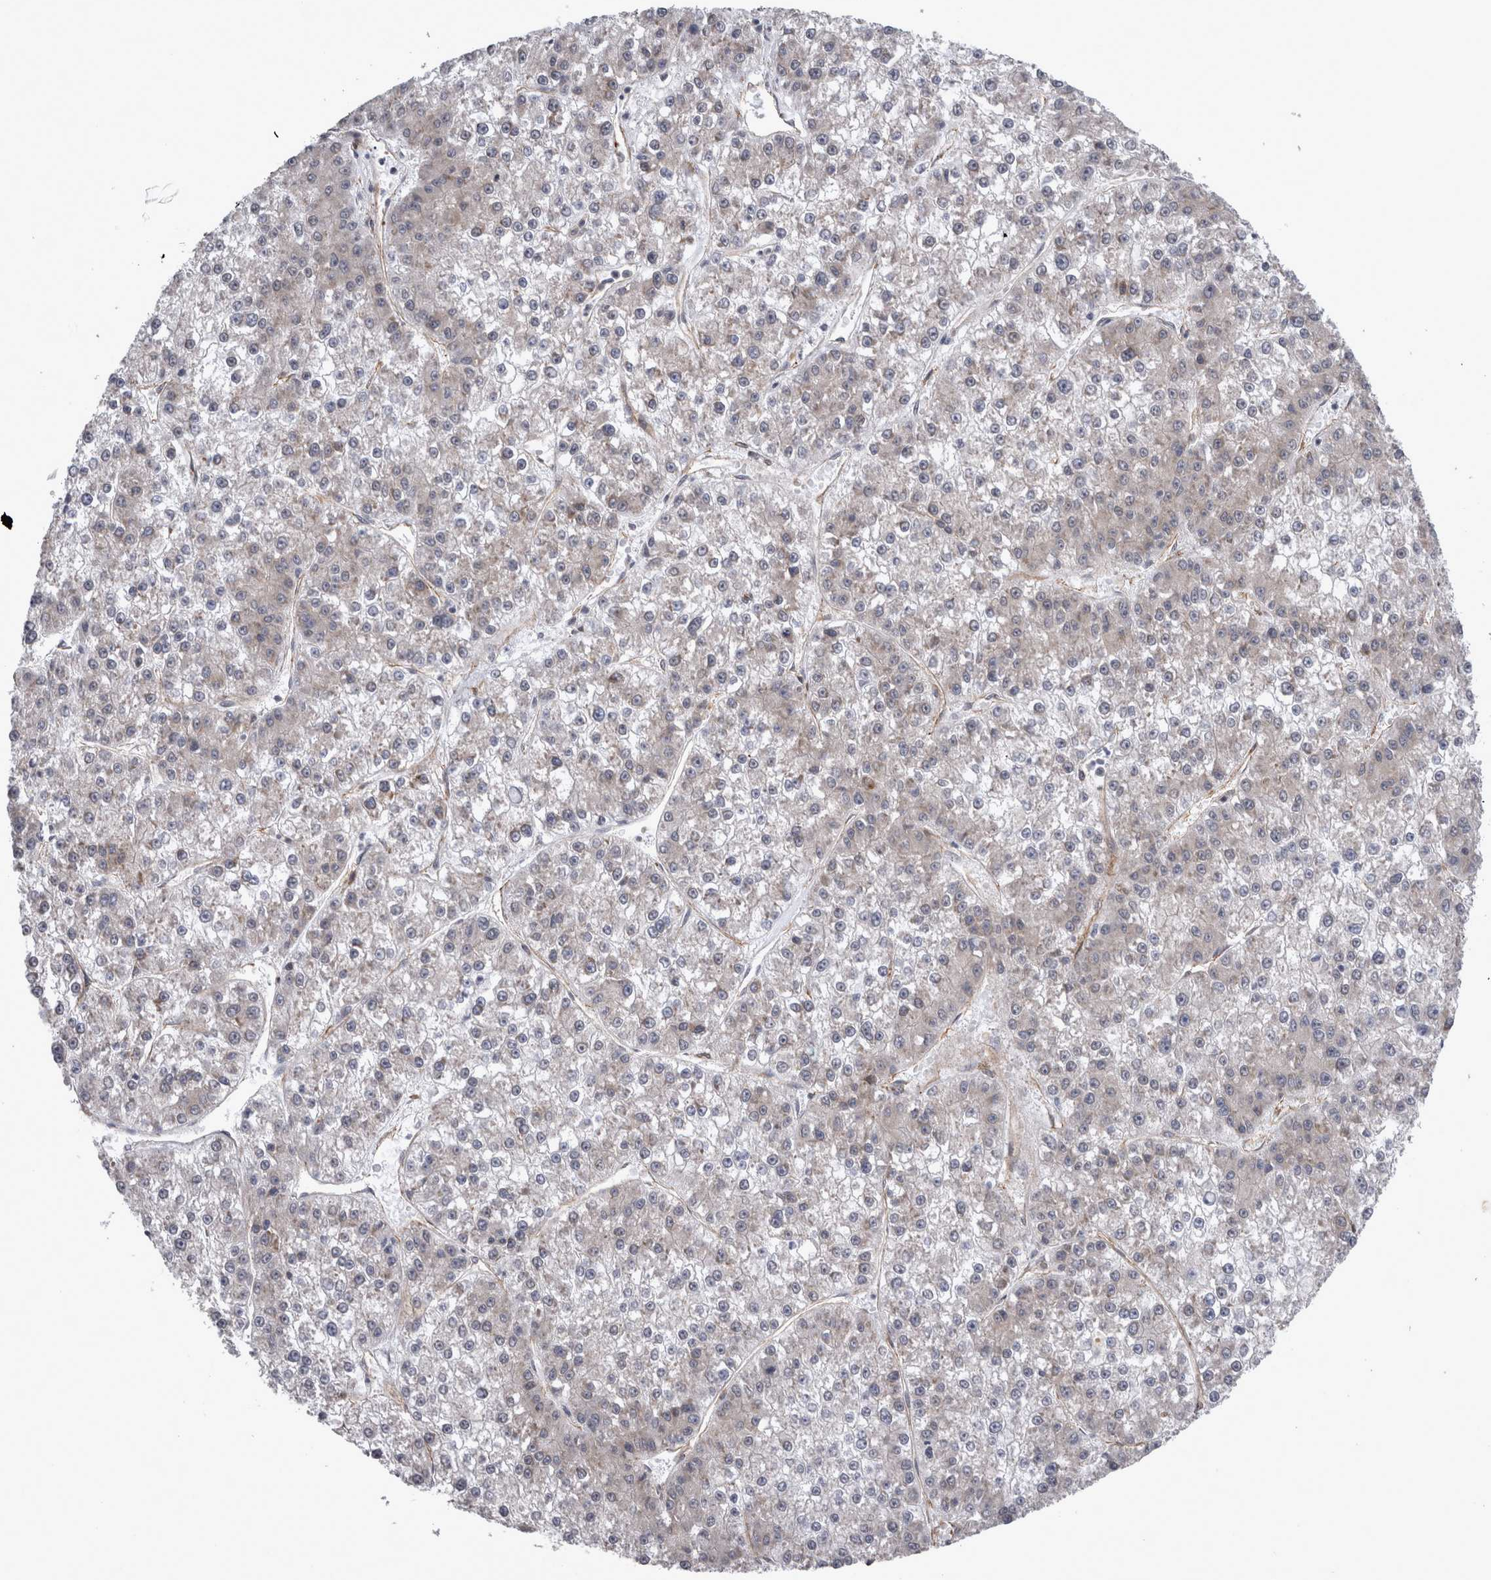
{"staining": {"intensity": "weak", "quantity": "<25%", "location": "cytoplasmic/membranous"}, "tissue": "liver cancer", "cell_type": "Tumor cells", "image_type": "cancer", "snomed": [{"axis": "morphology", "description": "Carcinoma, Hepatocellular, NOS"}, {"axis": "topography", "description": "Liver"}], "caption": "IHC image of neoplastic tissue: liver cancer (hepatocellular carcinoma) stained with DAB reveals no significant protein expression in tumor cells.", "gene": "DDX6", "patient": {"sex": "female", "age": 73}}